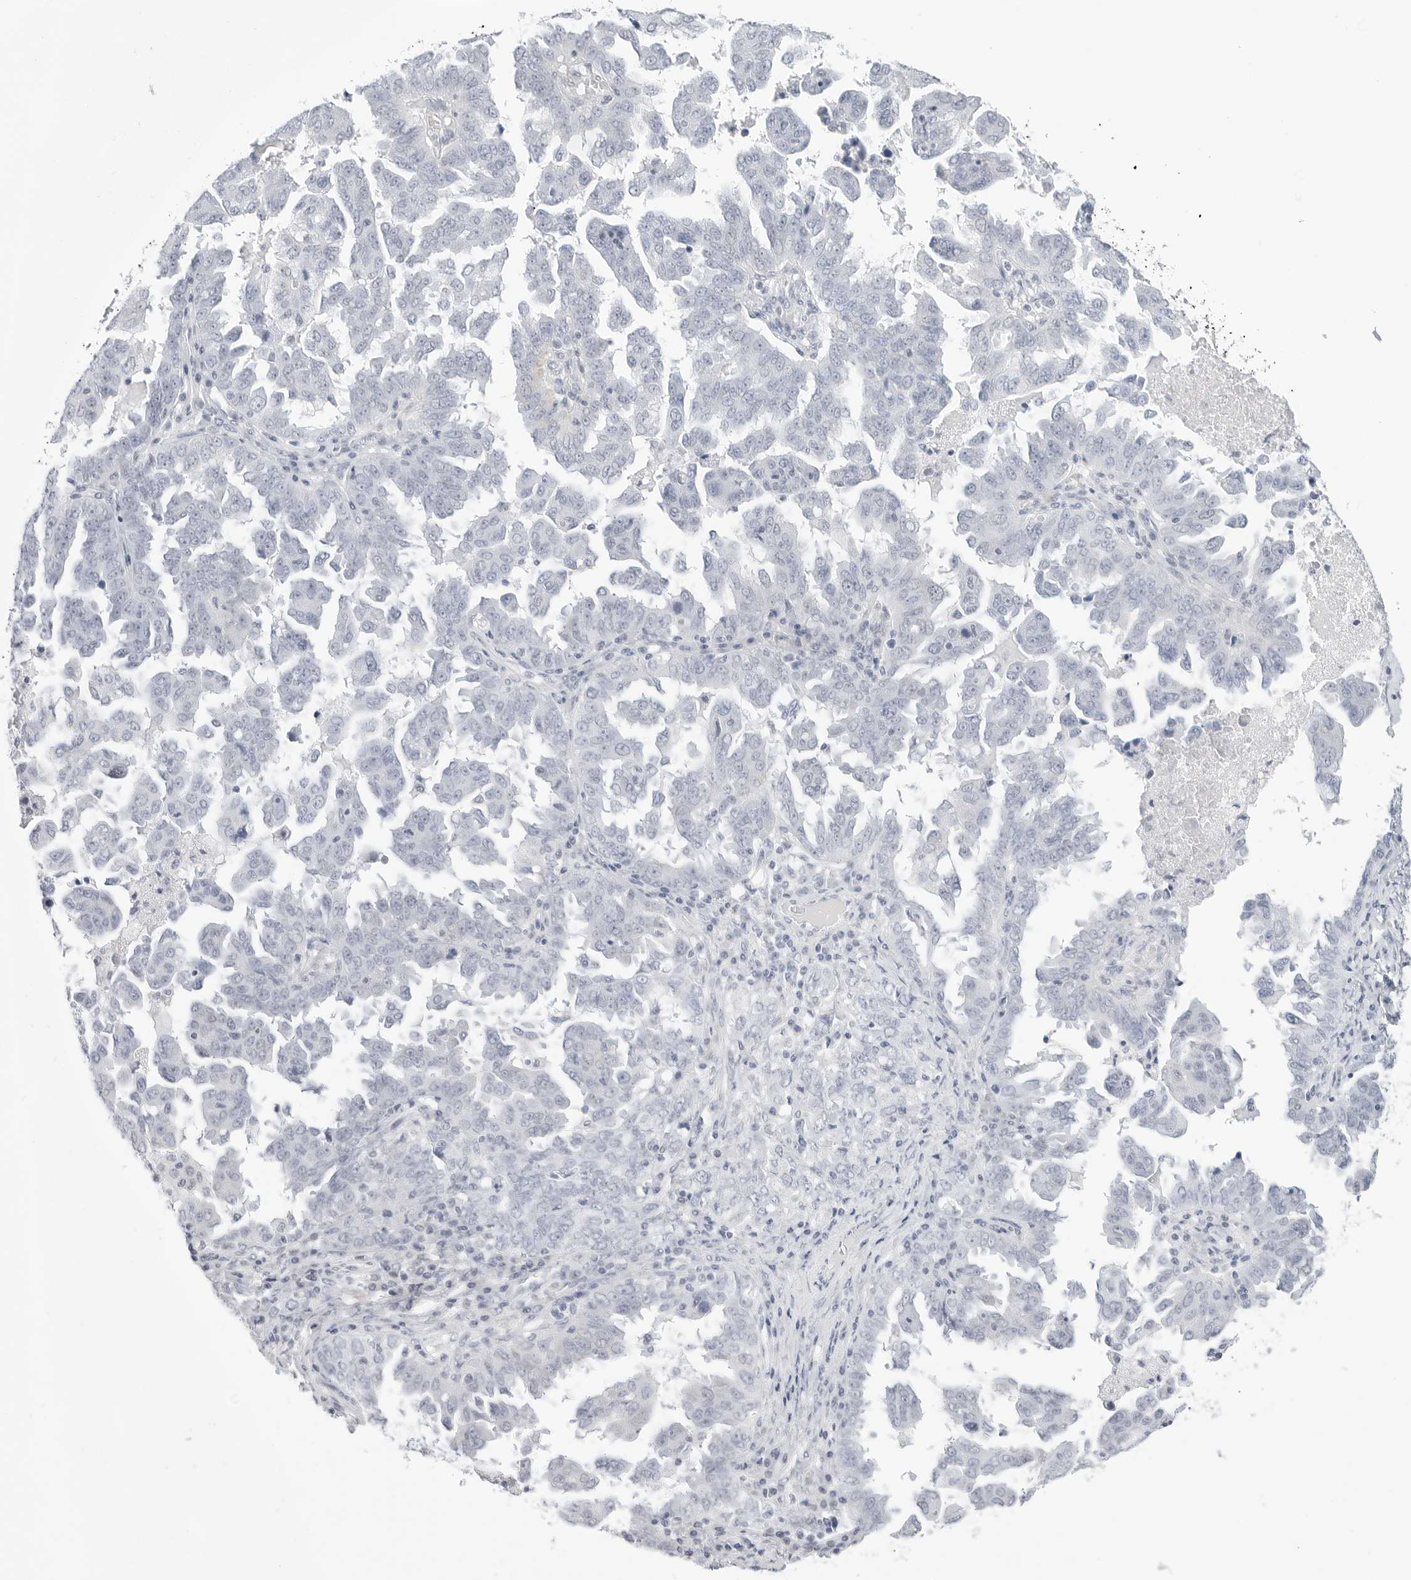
{"staining": {"intensity": "negative", "quantity": "none", "location": "none"}, "tissue": "ovarian cancer", "cell_type": "Tumor cells", "image_type": "cancer", "snomed": [{"axis": "morphology", "description": "Carcinoma, endometroid"}, {"axis": "topography", "description": "Ovary"}], "caption": "Micrograph shows no significant protein positivity in tumor cells of endometroid carcinoma (ovarian).", "gene": "HMGCS2", "patient": {"sex": "female", "age": 62}}